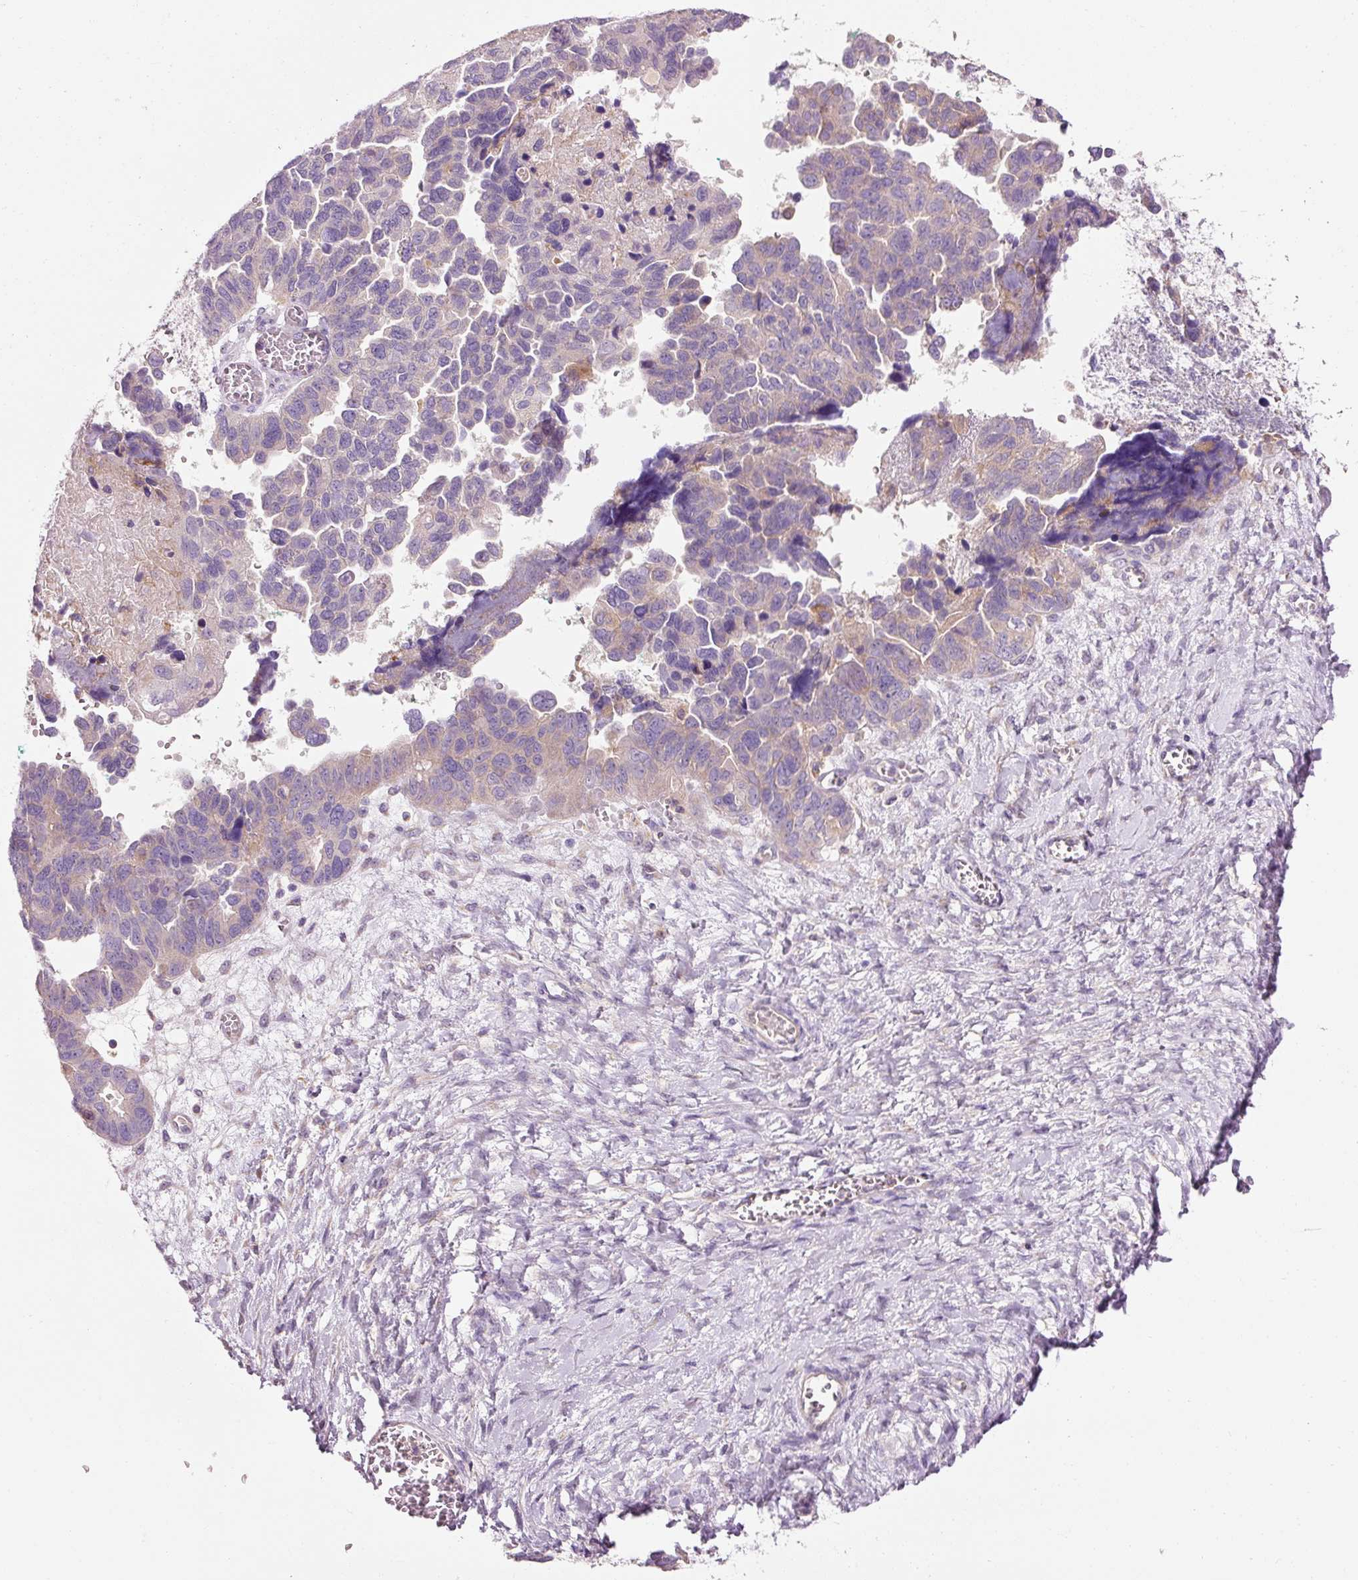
{"staining": {"intensity": "weak", "quantity": "<25%", "location": "cytoplasmic/membranous"}, "tissue": "ovarian cancer", "cell_type": "Tumor cells", "image_type": "cancer", "snomed": [{"axis": "morphology", "description": "Cystadenocarcinoma, serous, NOS"}, {"axis": "topography", "description": "Ovary"}], "caption": "Protein analysis of ovarian cancer exhibits no significant staining in tumor cells. The staining is performed using DAB (3,3'-diaminobenzidine) brown chromogen with nuclei counter-stained in using hematoxylin.", "gene": "NAPA", "patient": {"sex": "female", "age": 64}}